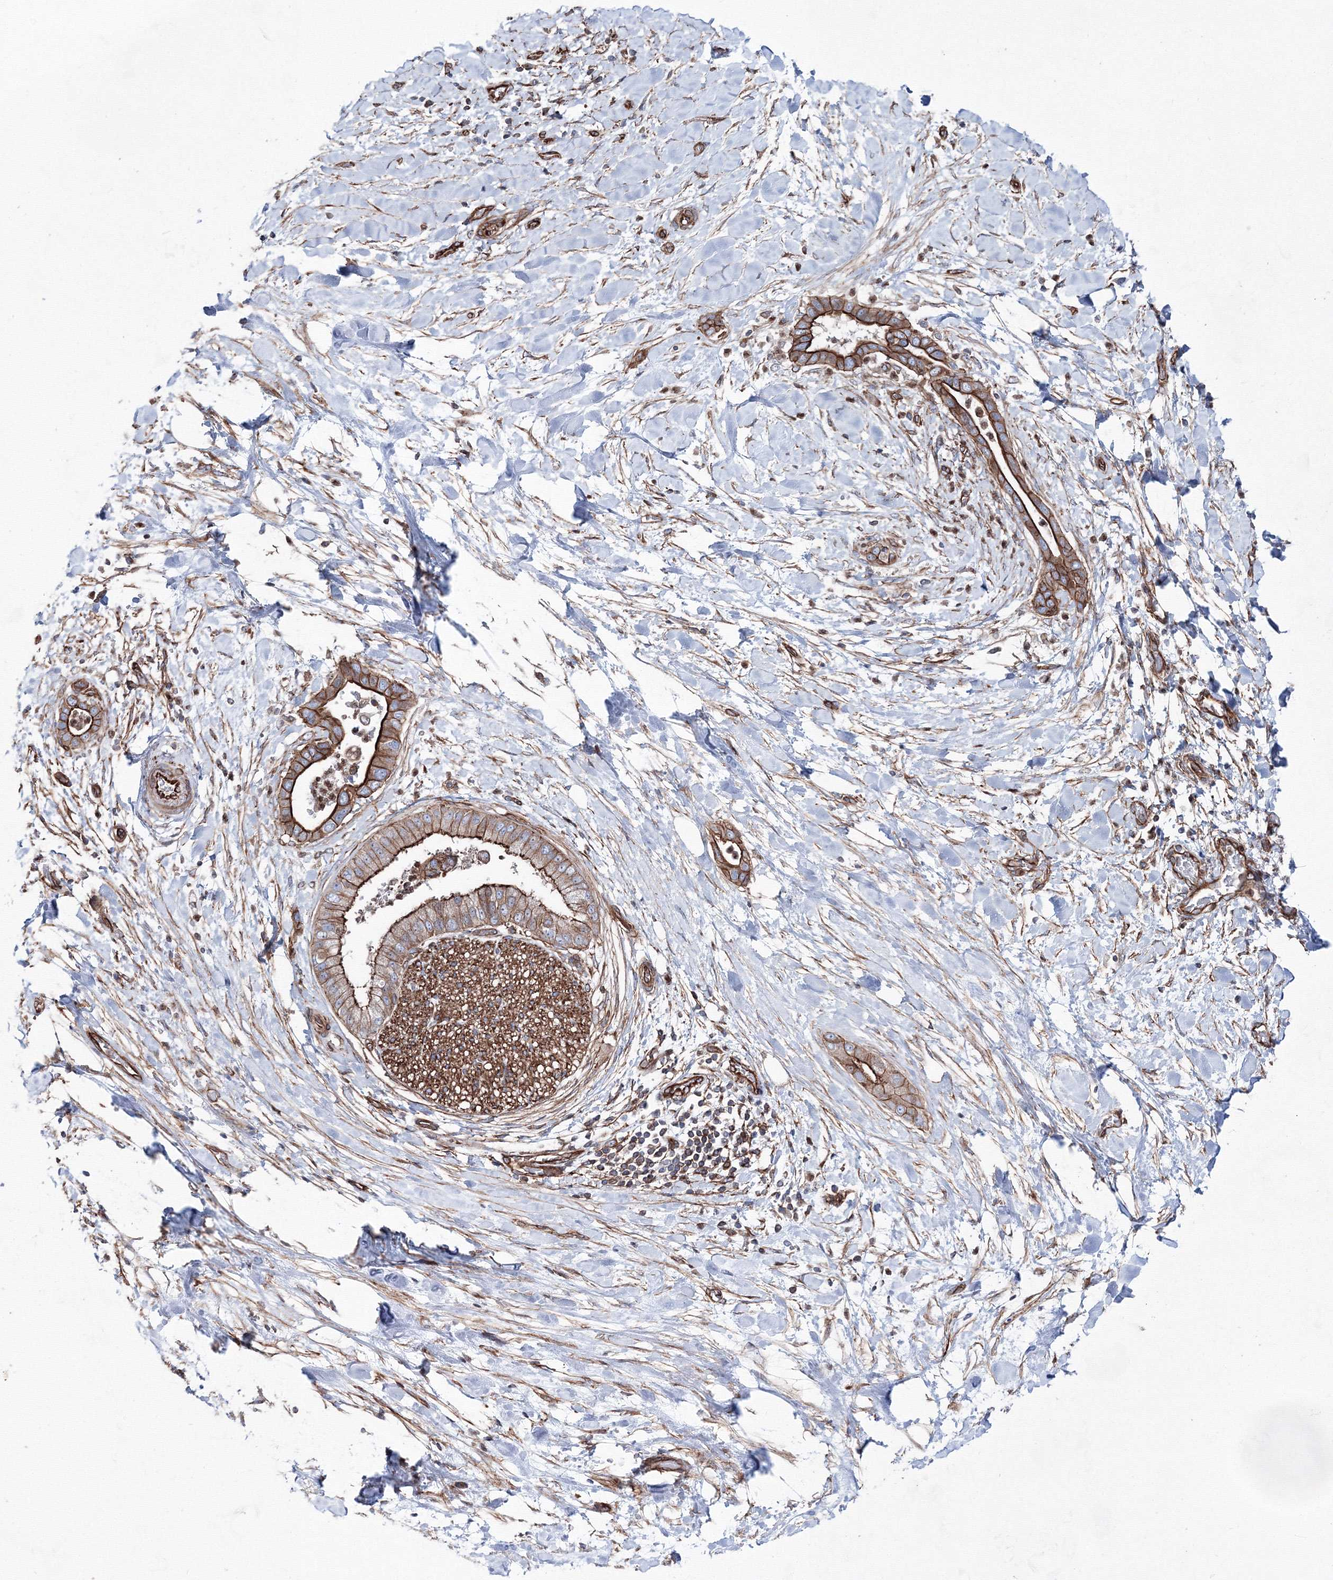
{"staining": {"intensity": "strong", "quantity": ">75%", "location": "cytoplasmic/membranous"}, "tissue": "liver cancer", "cell_type": "Tumor cells", "image_type": "cancer", "snomed": [{"axis": "morphology", "description": "Cholangiocarcinoma"}, {"axis": "topography", "description": "Liver"}], "caption": "DAB (3,3'-diaminobenzidine) immunohistochemical staining of human liver cholangiocarcinoma shows strong cytoplasmic/membranous protein expression in approximately >75% of tumor cells.", "gene": "ANKRD37", "patient": {"sex": "female", "age": 54}}